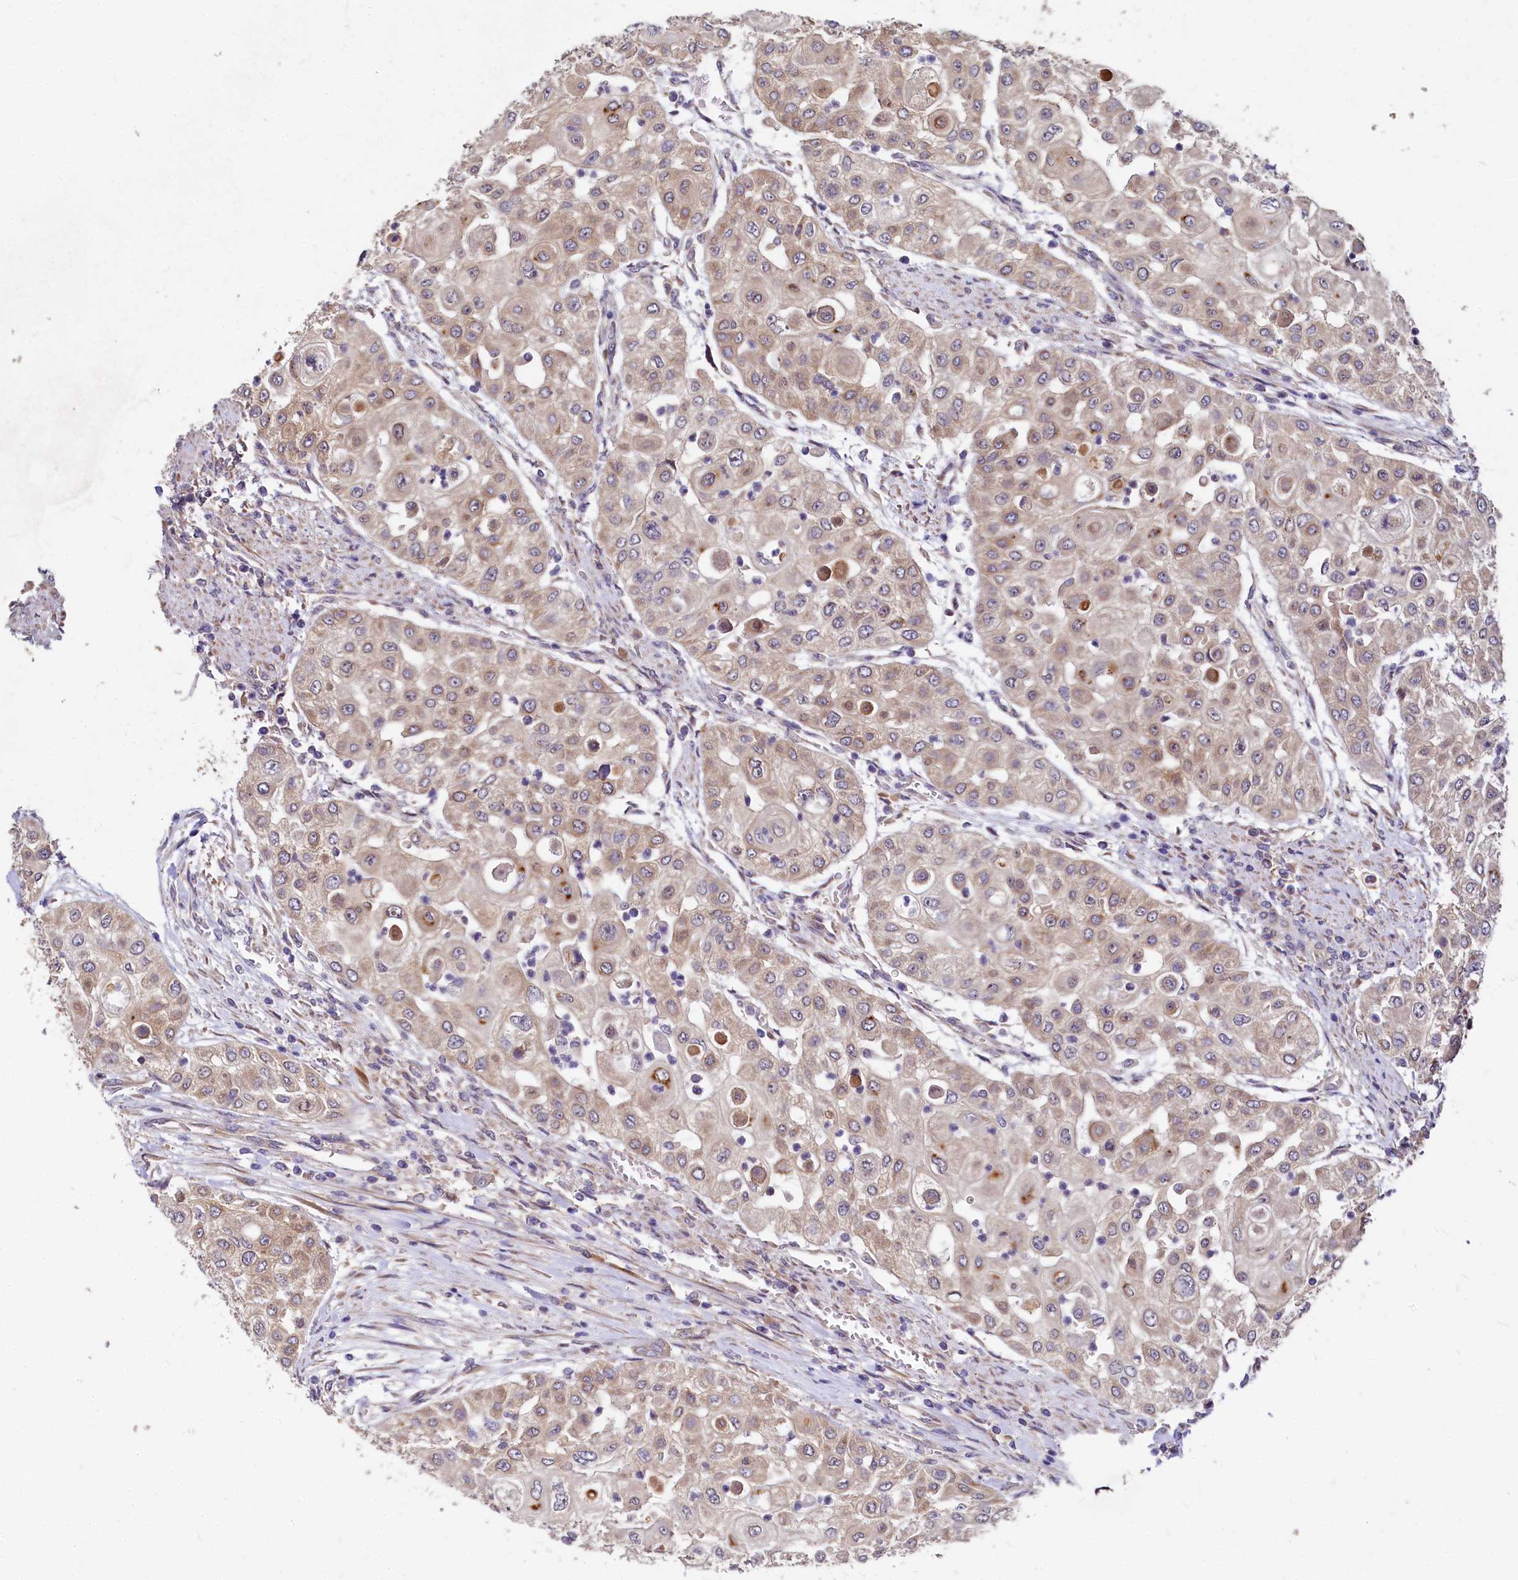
{"staining": {"intensity": "moderate", "quantity": ">75%", "location": "cytoplasmic/membranous"}, "tissue": "urothelial cancer", "cell_type": "Tumor cells", "image_type": "cancer", "snomed": [{"axis": "morphology", "description": "Urothelial carcinoma, High grade"}, {"axis": "topography", "description": "Urinary bladder"}], "caption": "Immunohistochemical staining of human urothelial cancer exhibits moderate cytoplasmic/membranous protein expression in about >75% of tumor cells.", "gene": "EIF2B2", "patient": {"sex": "female", "age": 79}}